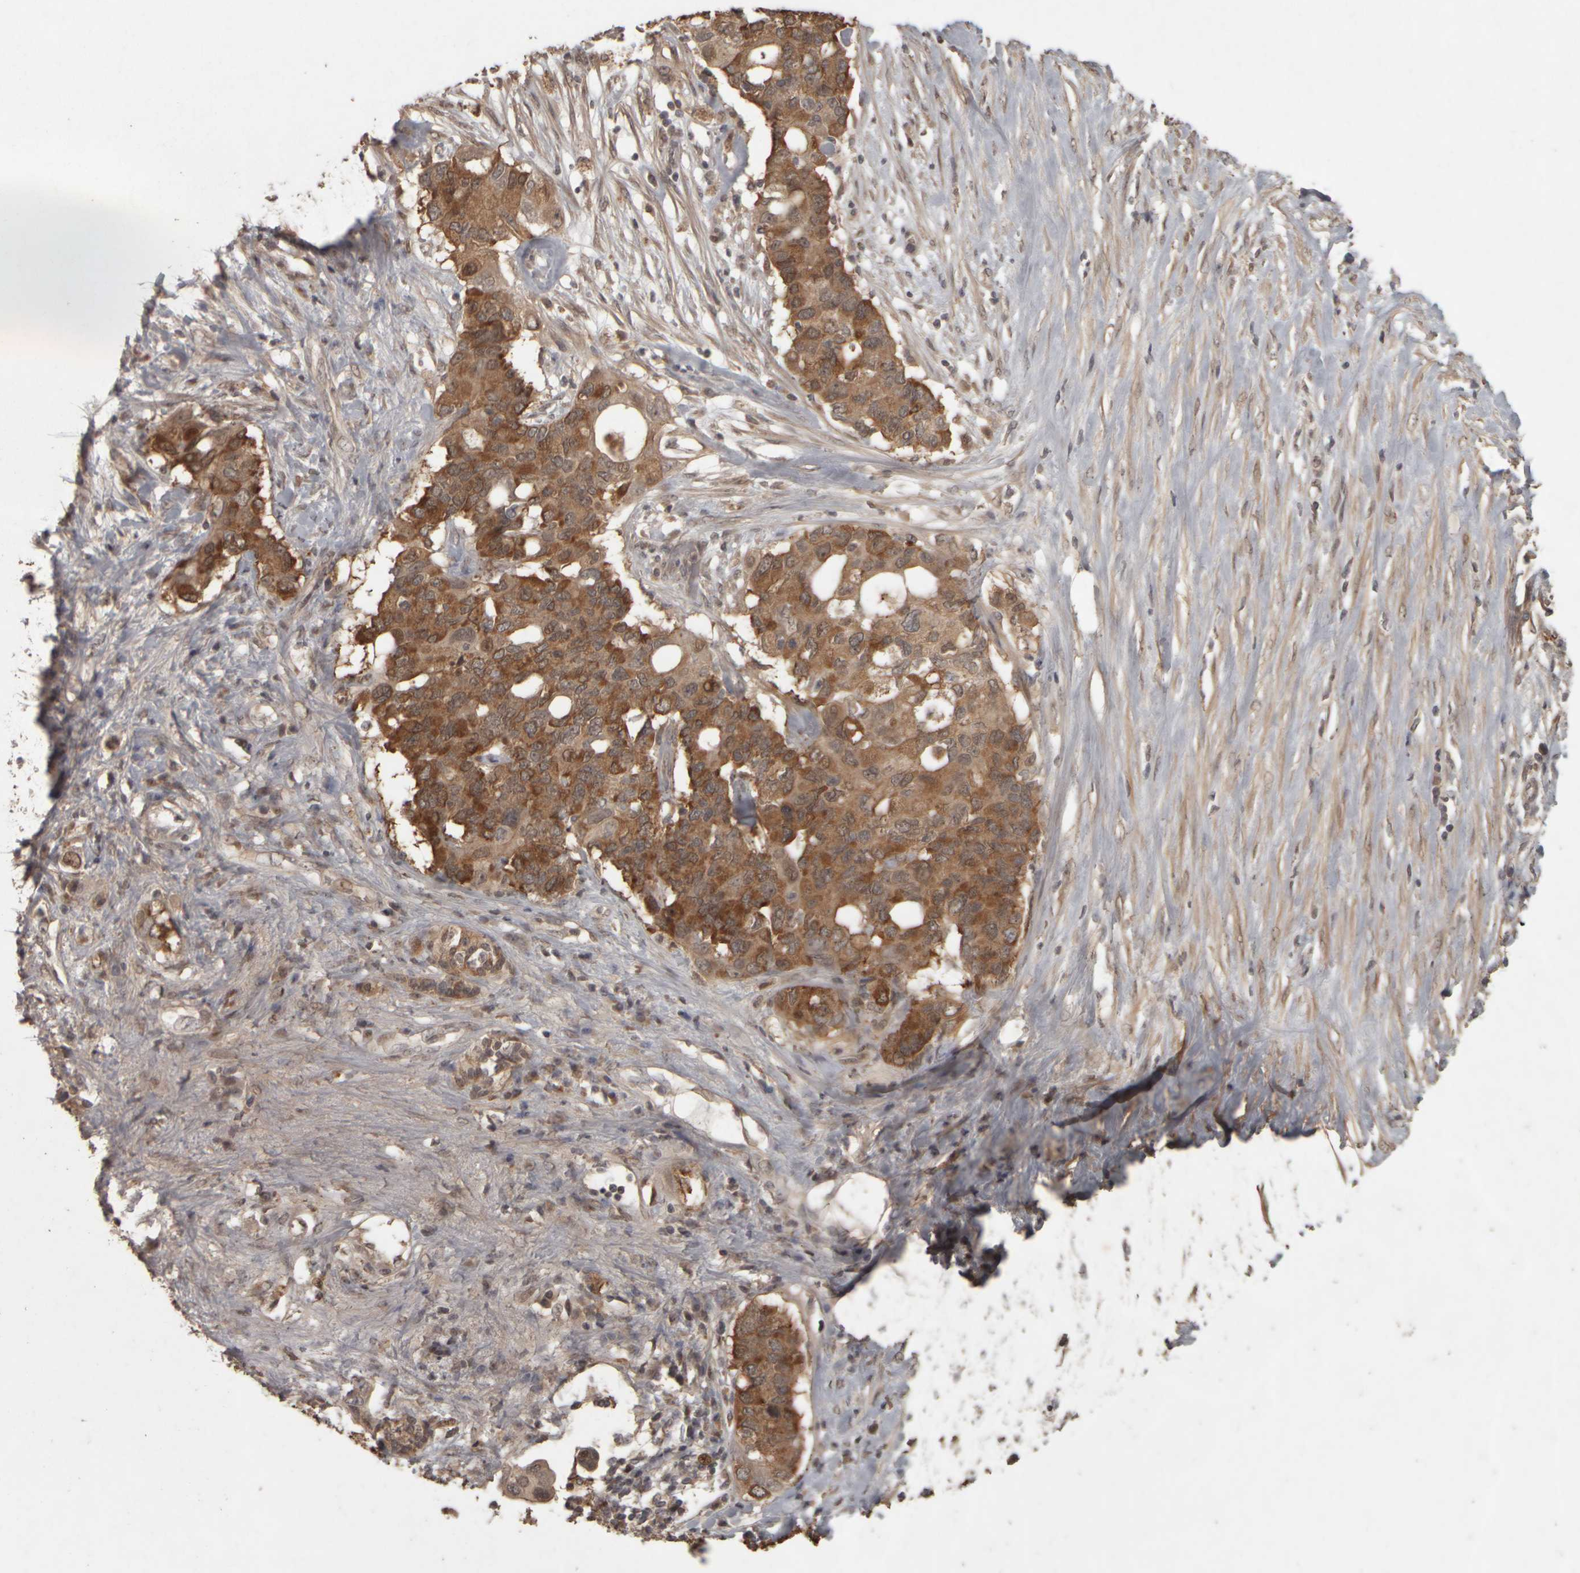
{"staining": {"intensity": "moderate", "quantity": ">75%", "location": "cytoplasmic/membranous"}, "tissue": "pancreatic cancer", "cell_type": "Tumor cells", "image_type": "cancer", "snomed": [{"axis": "morphology", "description": "Adenocarcinoma, NOS"}, {"axis": "topography", "description": "Pancreas"}], "caption": "Pancreatic cancer stained with DAB (3,3'-diaminobenzidine) immunohistochemistry (IHC) demonstrates medium levels of moderate cytoplasmic/membranous expression in about >75% of tumor cells. (IHC, brightfield microscopy, high magnification).", "gene": "ACO1", "patient": {"sex": "female", "age": 56}}